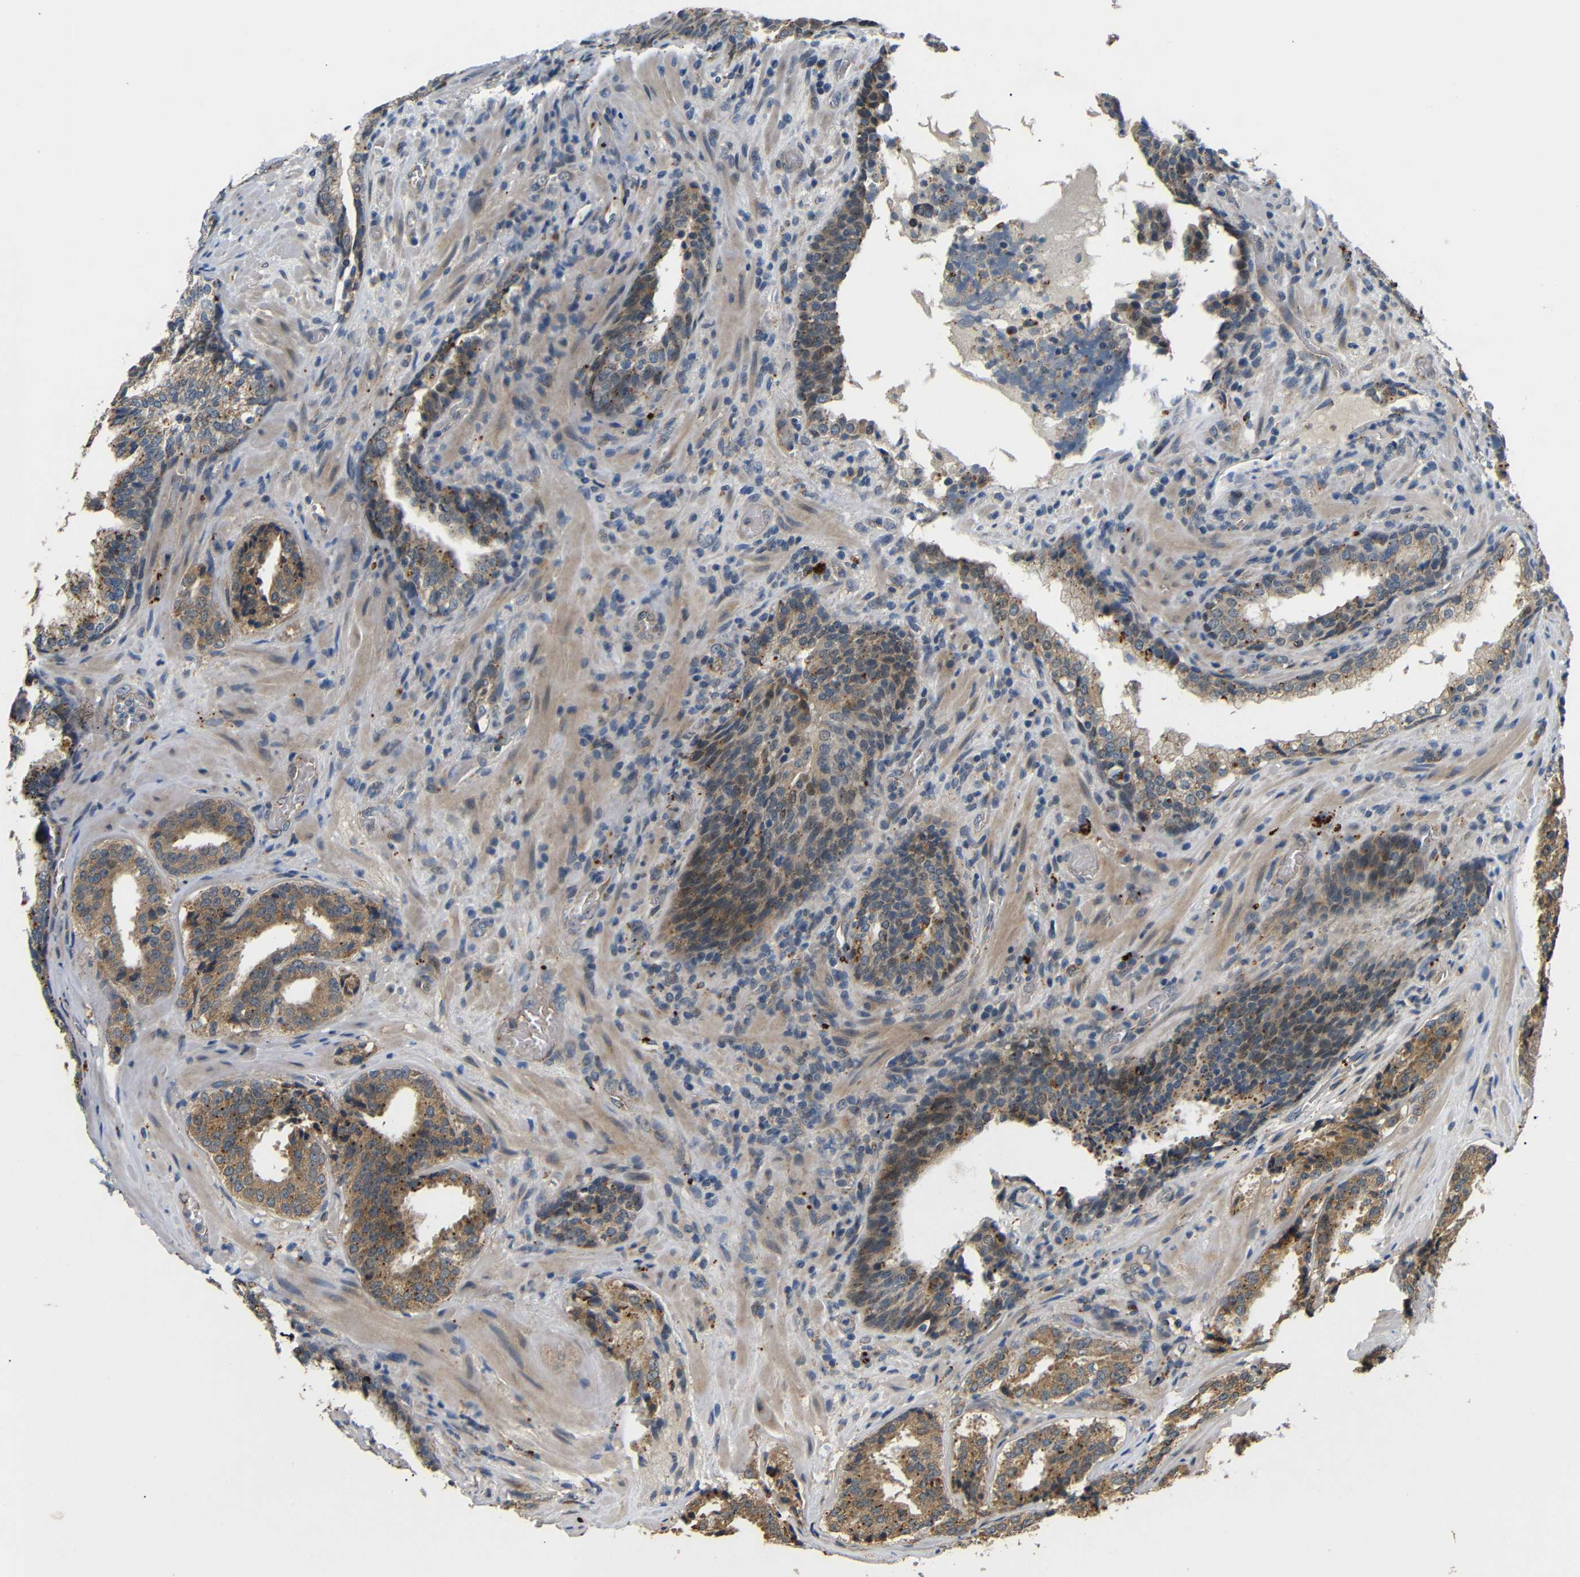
{"staining": {"intensity": "moderate", "quantity": ">75%", "location": "cytoplasmic/membranous"}, "tissue": "prostate cancer", "cell_type": "Tumor cells", "image_type": "cancer", "snomed": [{"axis": "morphology", "description": "Adenocarcinoma, High grade"}, {"axis": "topography", "description": "Prostate"}], "caption": "The micrograph demonstrates staining of prostate cancer (adenocarcinoma (high-grade)), revealing moderate cytoplasmic/membranous protein positivity (brown color) within tumor cells.", "gene": "ATP7A", "patient": {"sex": "male", "age": 60}}